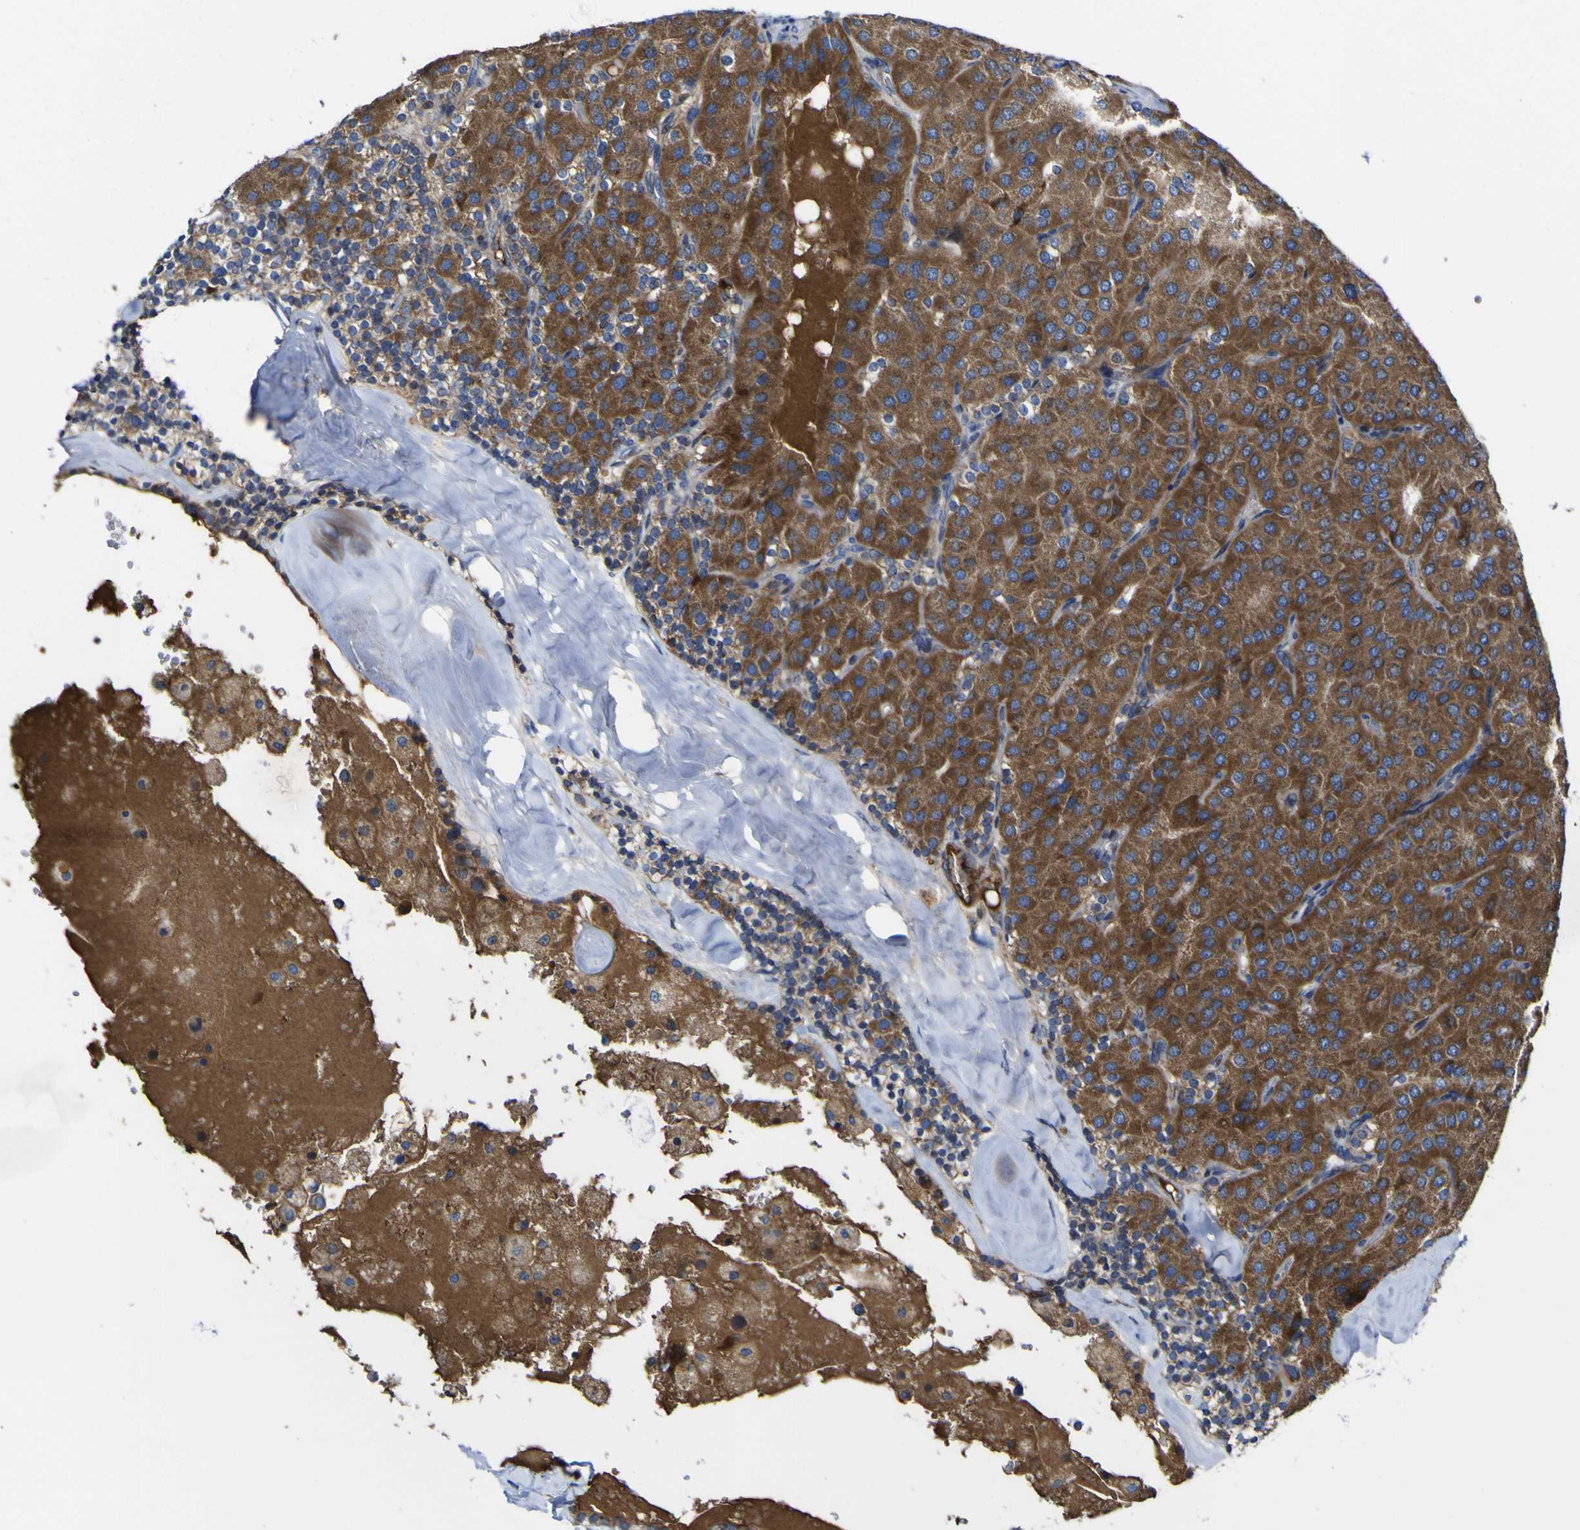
{"staining": {"intensity": "strong", "quantity": ">75%", "location": "cytoplasmic/membranous"}, "tissue": "parathyroid gland", "cell_type": "Glandular cells", "image_type": "normal", "snomed": [{"axis": "morphology", "description": "Normal tissue, NOS"}, {"axis": "morphology", "description": "Adenoma, NOS"}, {"axis": "topography", "description": "Parathyroid gland"}], "caption": "IHC histopathology image of normal parathyroid gland: parathyroid gland stained using IHC displays high levels of strong protein expression localized specifically in the cytoplasmic/membranous of glandular cells, appearing as a cytoplasmic/membranous brown color.", "gene": "CCDC90B", "patient": {"sex": "female", "age": 86}}